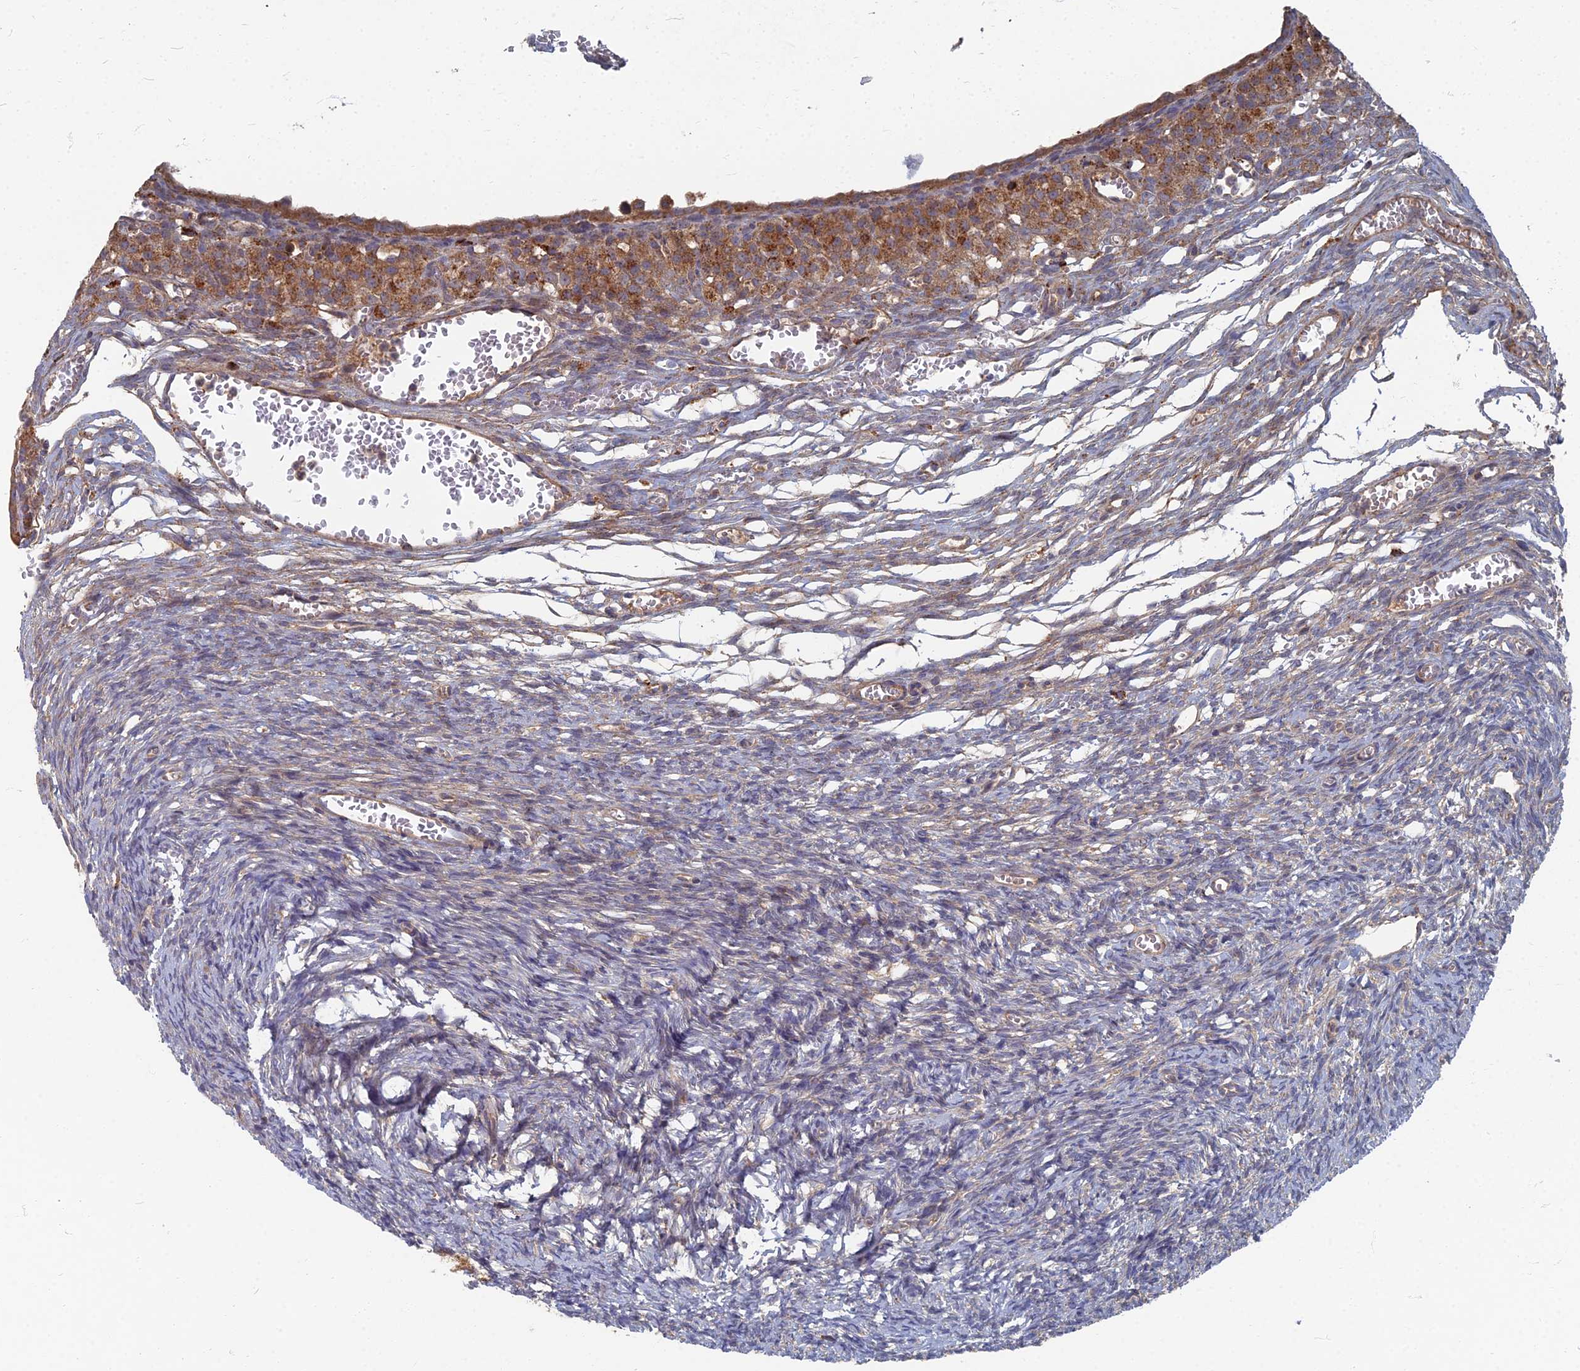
{"staining": {"intensity": "moderate", "quantity": "<25%", "location": "cytoplasmic/membranous"}, "tissue": "ovary", "cell_type": "Follicle cells", "image_type": "normal", "snomed": [{"axis": "morphology", "description": "Normal tissue, NOS"}, {"axis": "topography", "description": "Ovary"}], "caption": "Protein analysis of normal ovary reveals moderate cytoplasmic/membranous positivity in about <25% of follicle cells.", "gene": "PPCDC", "patient": {"sex": "female", "age": 39}}